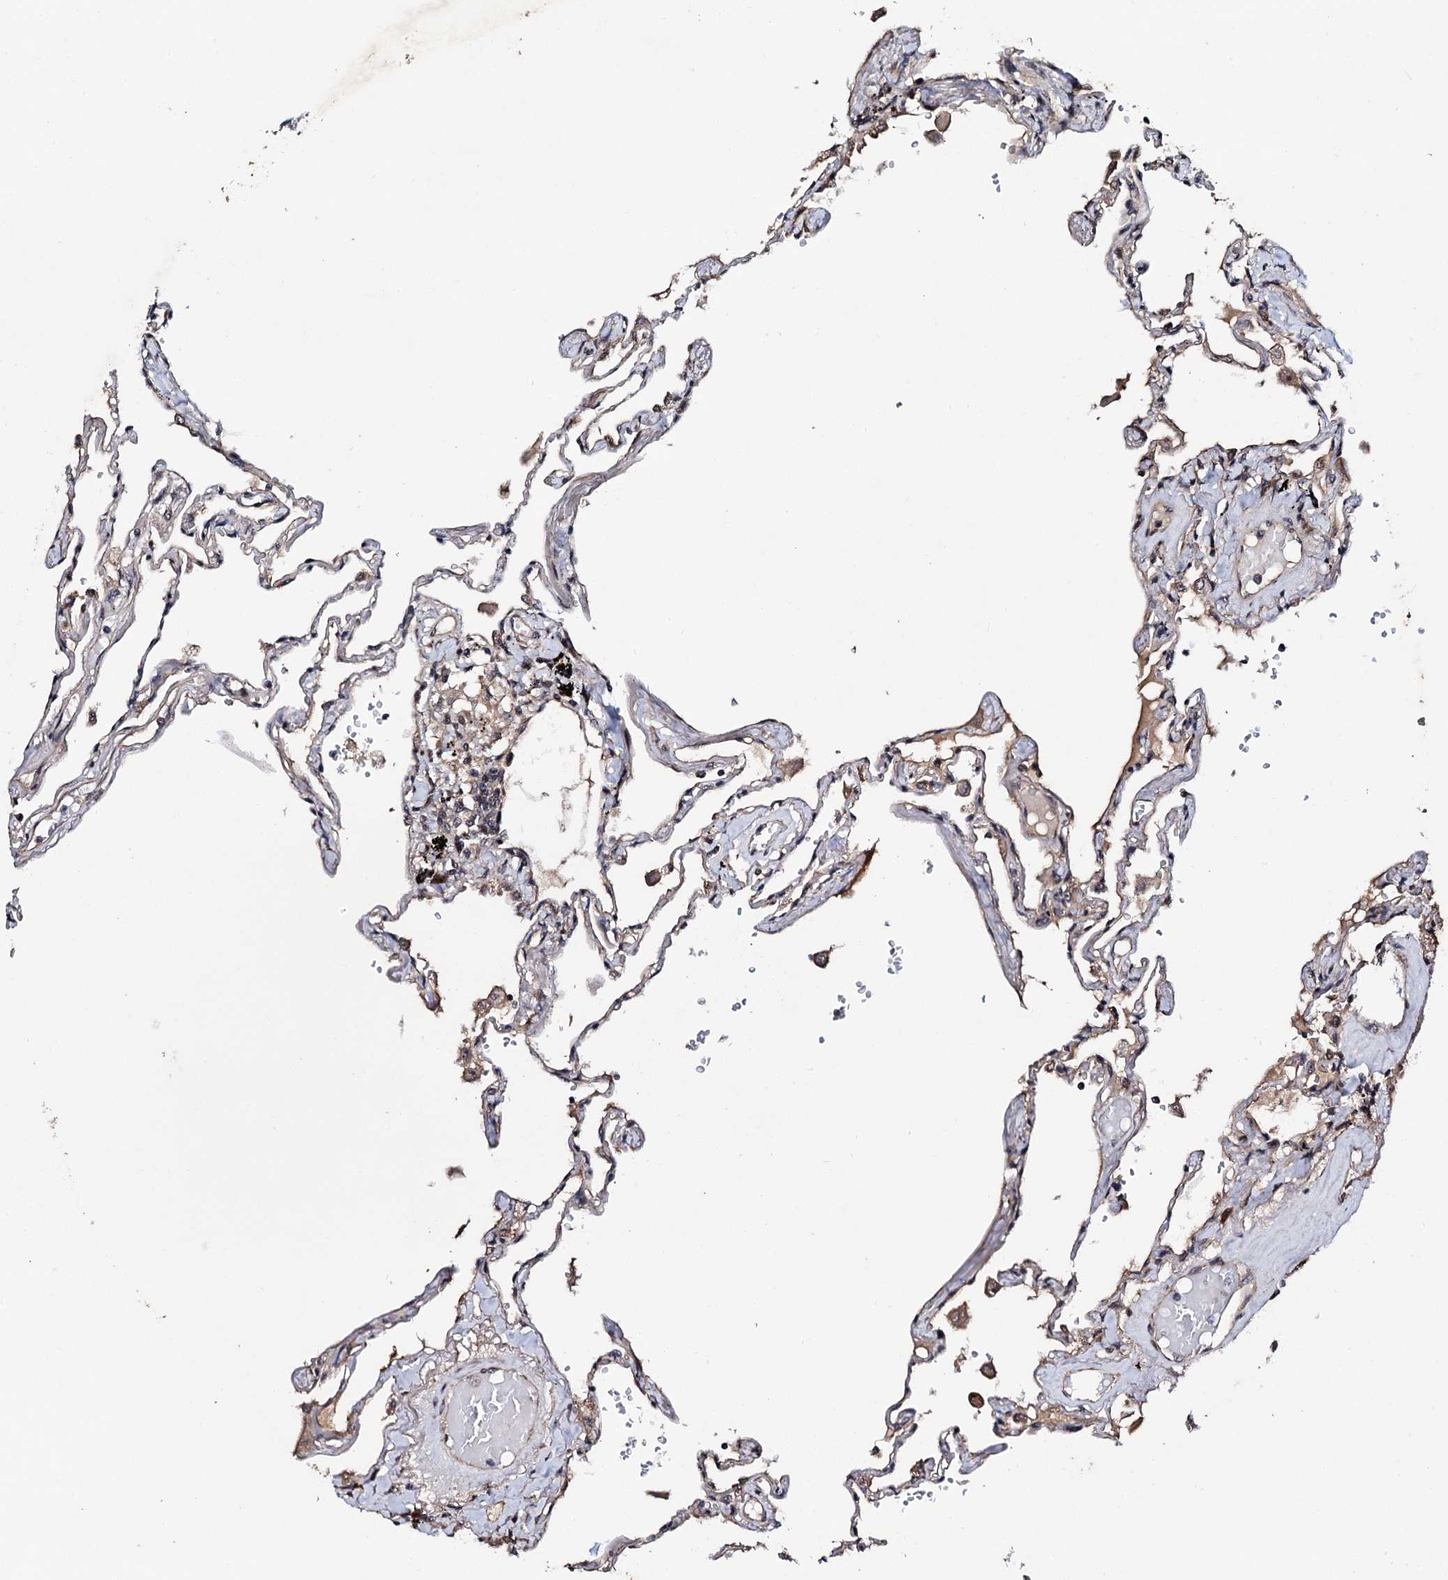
{"staining": {"intensity": "moderate", "quantity": "<25%", "location": "nuclear"}, "tissue": "lung", "cell_type": "Alveolar cells", "image_type": "normal", "snomed": [{"axis": "morphology", "description": "Normal tissue, NOS"}, {"axis": "topography", "description": "Lung"}], "caption": "A photomicrograph of lung stained for a protein shows moderate nuclear brown staining in alveolar cells. (DAB (3,3'-diaminobenzidine) IHC with brightfield microscopy, high magnification).", "gene": "FAM111A", "patient": {"sex": "female", "age": 67}}